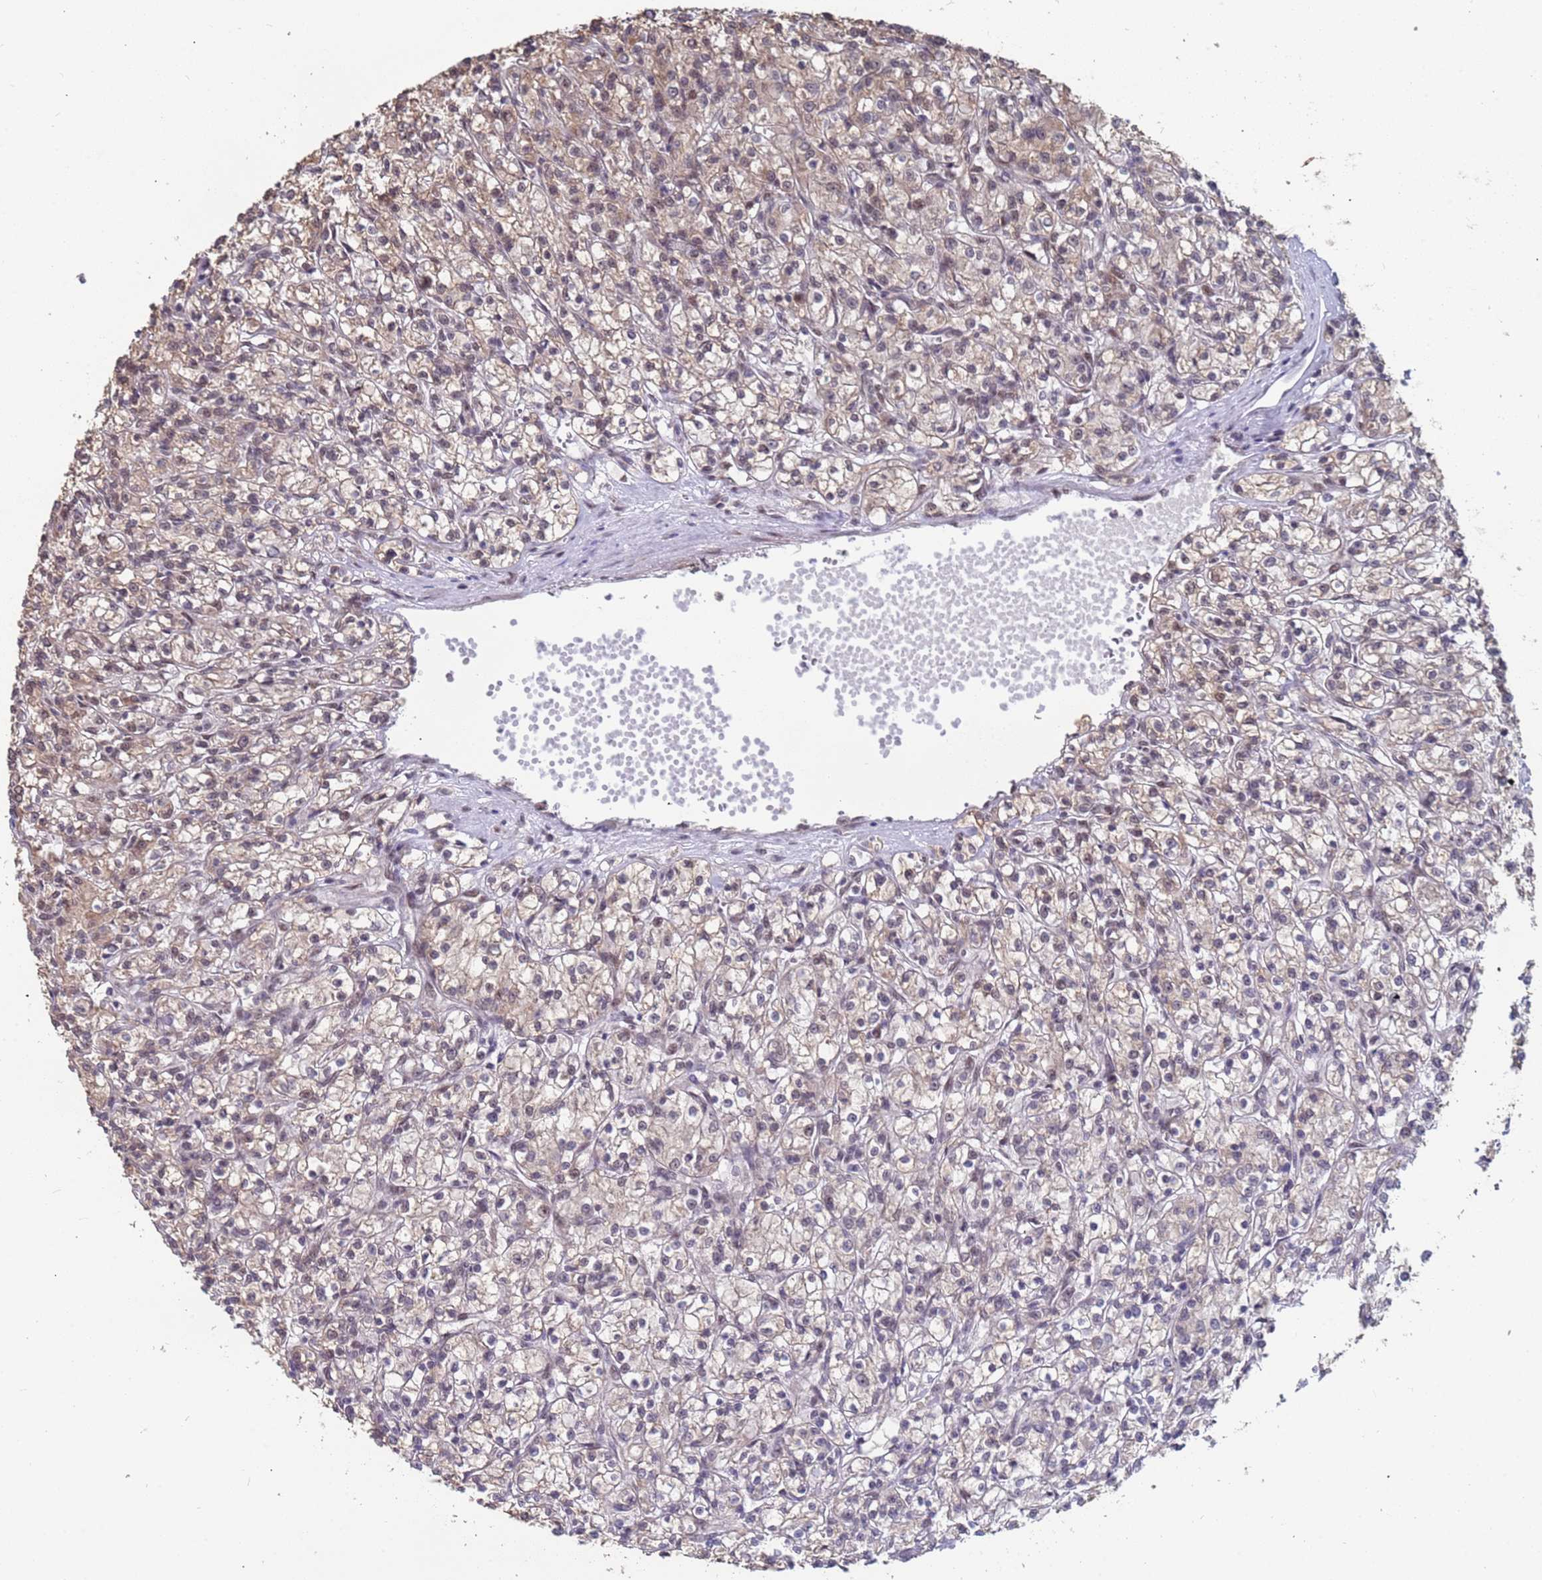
{"staining": {"intensity": "weak", "quantity": "<25%", "location": "cytoplasmic/membranous"}, "tissue": "renal cancer", "cell_type": "Tumor cells", "image_type": "cancer", "snomed": [{"axis": "morphology", "description": "Adenocarcinoma, NOS"}, {"axis": "topography", "description": "Kidney"}], "caption": "Immunohistochemical staining of renal adenocarcinoma displays no significant positivity in tumor cells.", "gene": "DENND2B", "patient": {"sex": "female", "age": 59}}